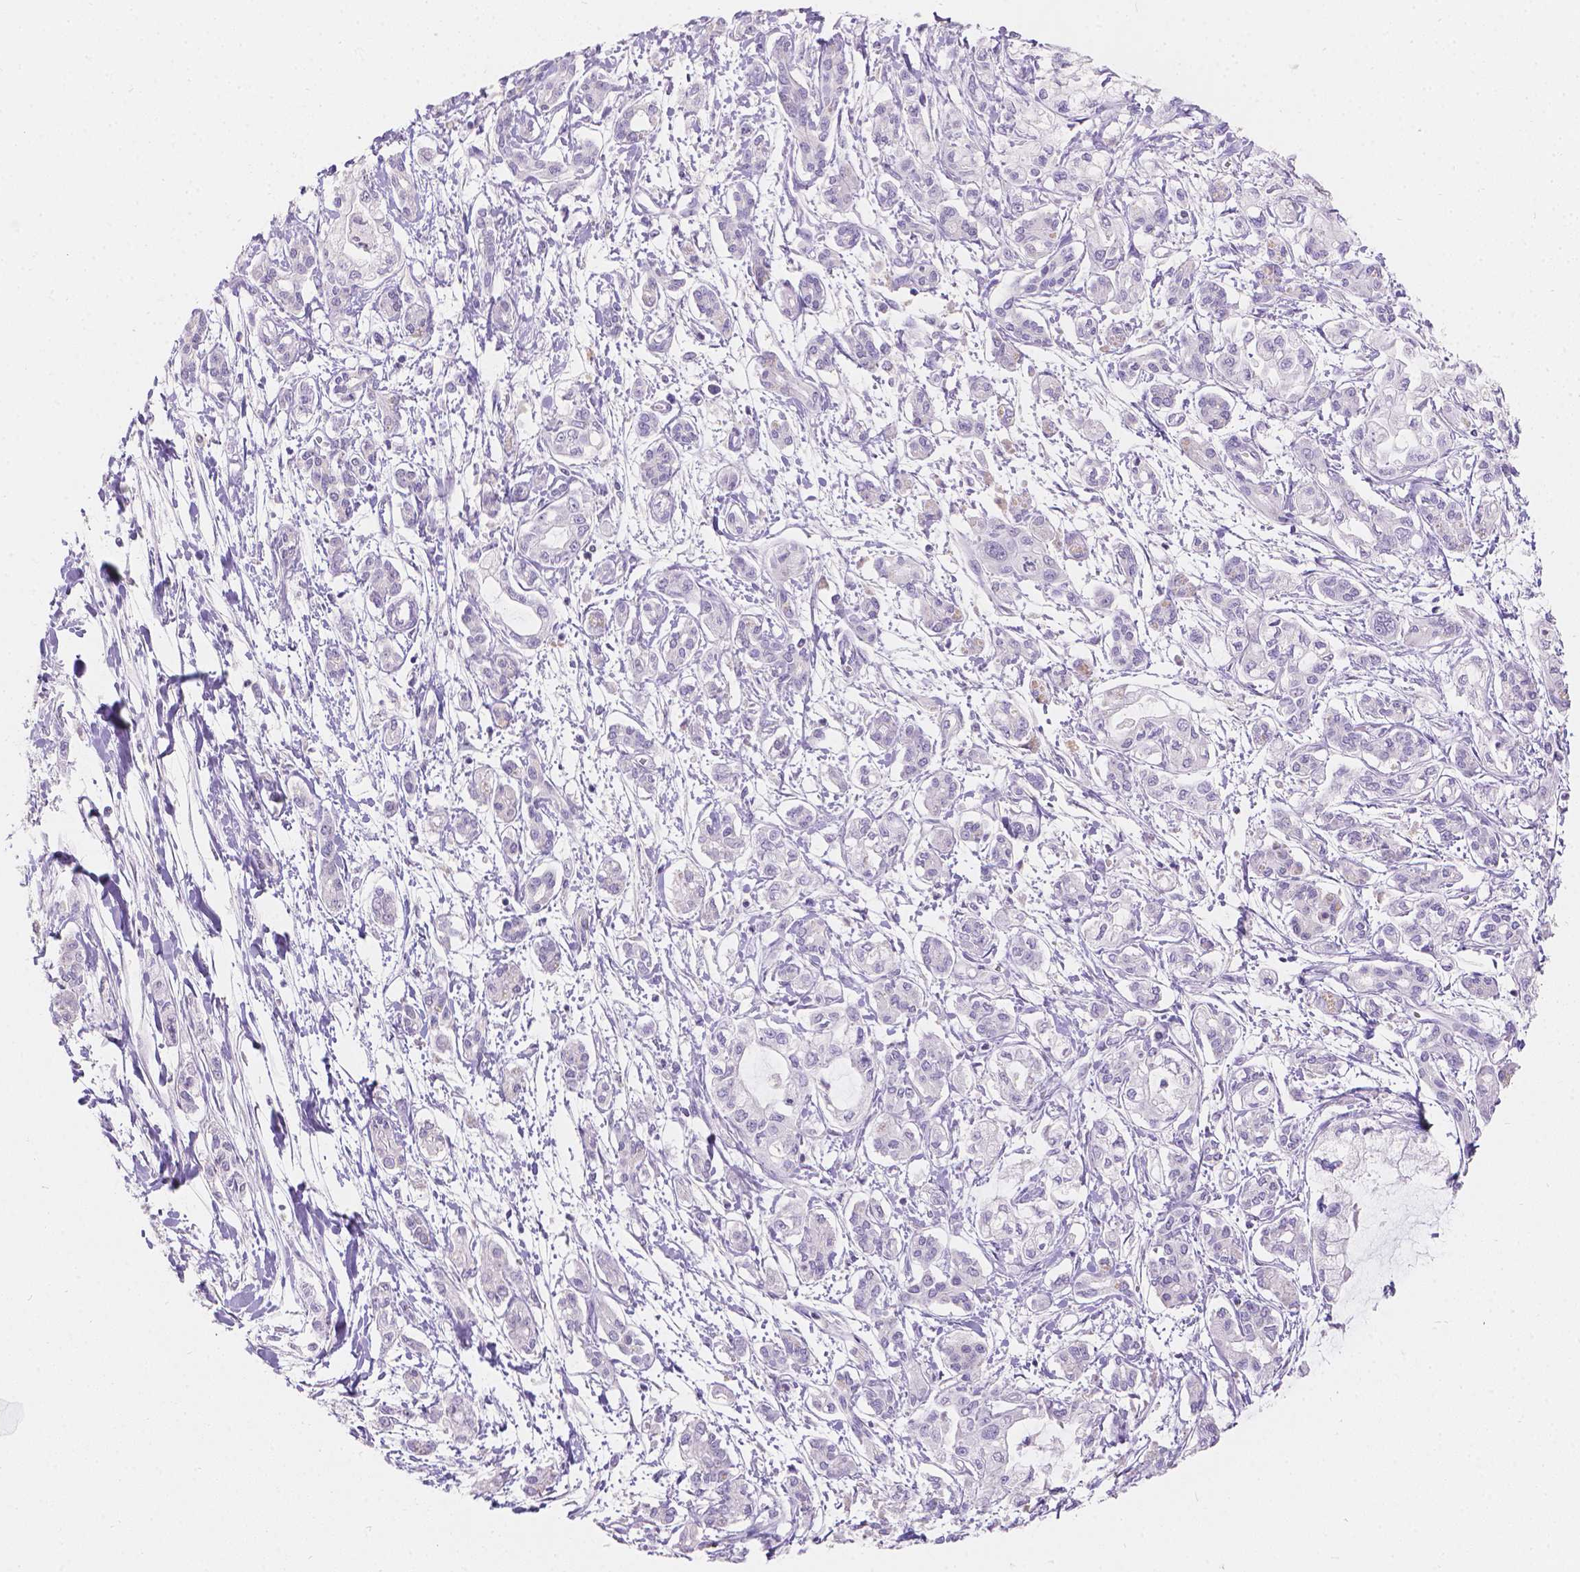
{"staining": {"intensity": "negative", "quantity": "none", "location": "none"}, "tissue": "pancreatic cancer", "cell_type": "Tumor cells", "image_type": "cancer", "snomed": [{"axis": "morphology", "description": "Adenocarcinoma, NOS"}, {"axis": "topography", "description": "Pancreas"}], "caption": "The image exhibits no staining of tumor cells in pancreatic cancer.", "gene": "HTN3", "patient": {"sex": "male", "age": 54}}